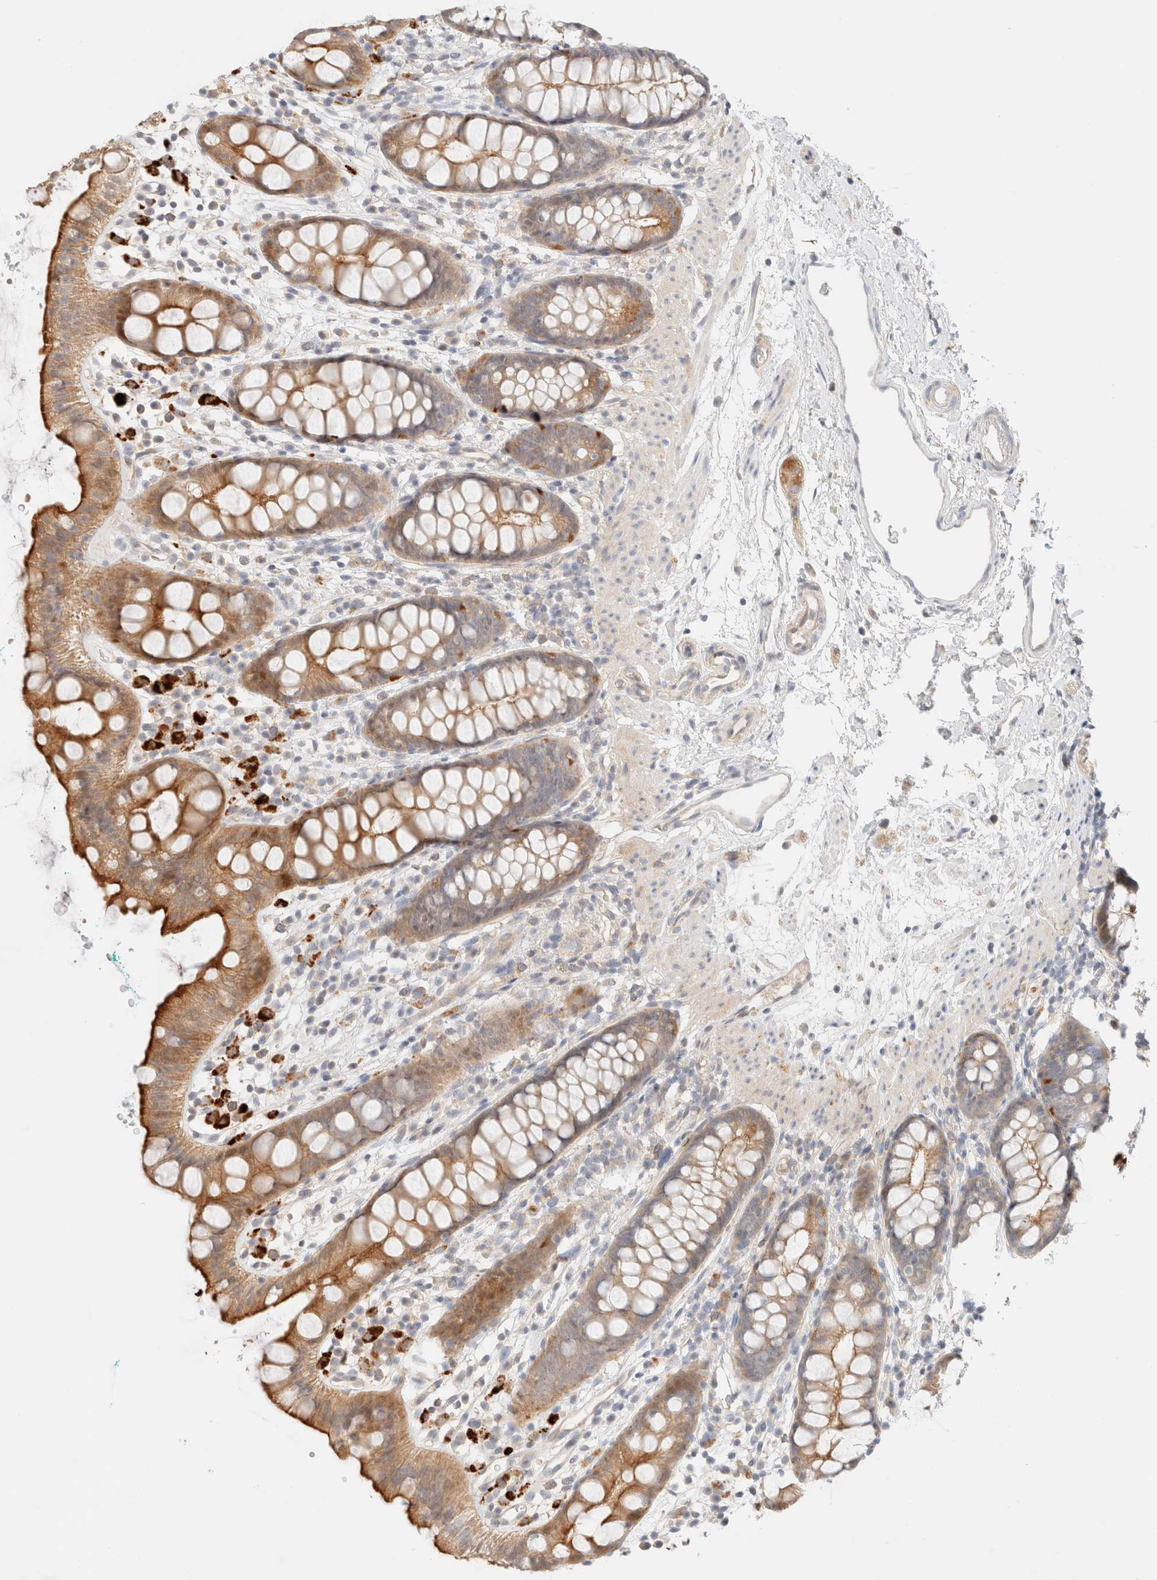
{"staining": {"intensity": "moderate", "quantity": ">75%", "location": "cytoplasmic/membranous"}, "tissue": "rectum", "cell_type": "Glandular cells", "image_type": "normal", "snomed": [{"axis": "morphology", "description": "Normal tissue, NOS"}, {"axis": "topography", "description": "Rectum"}], "caption": "Immunohistochemistry (IHC) of normal rectum reveals medium levels of moderate cytoplasmic/membranous staining in approximately >75% of glandular cells.", "gene": "SGSM2", "patient": {"sex": "female", "age": 65}}